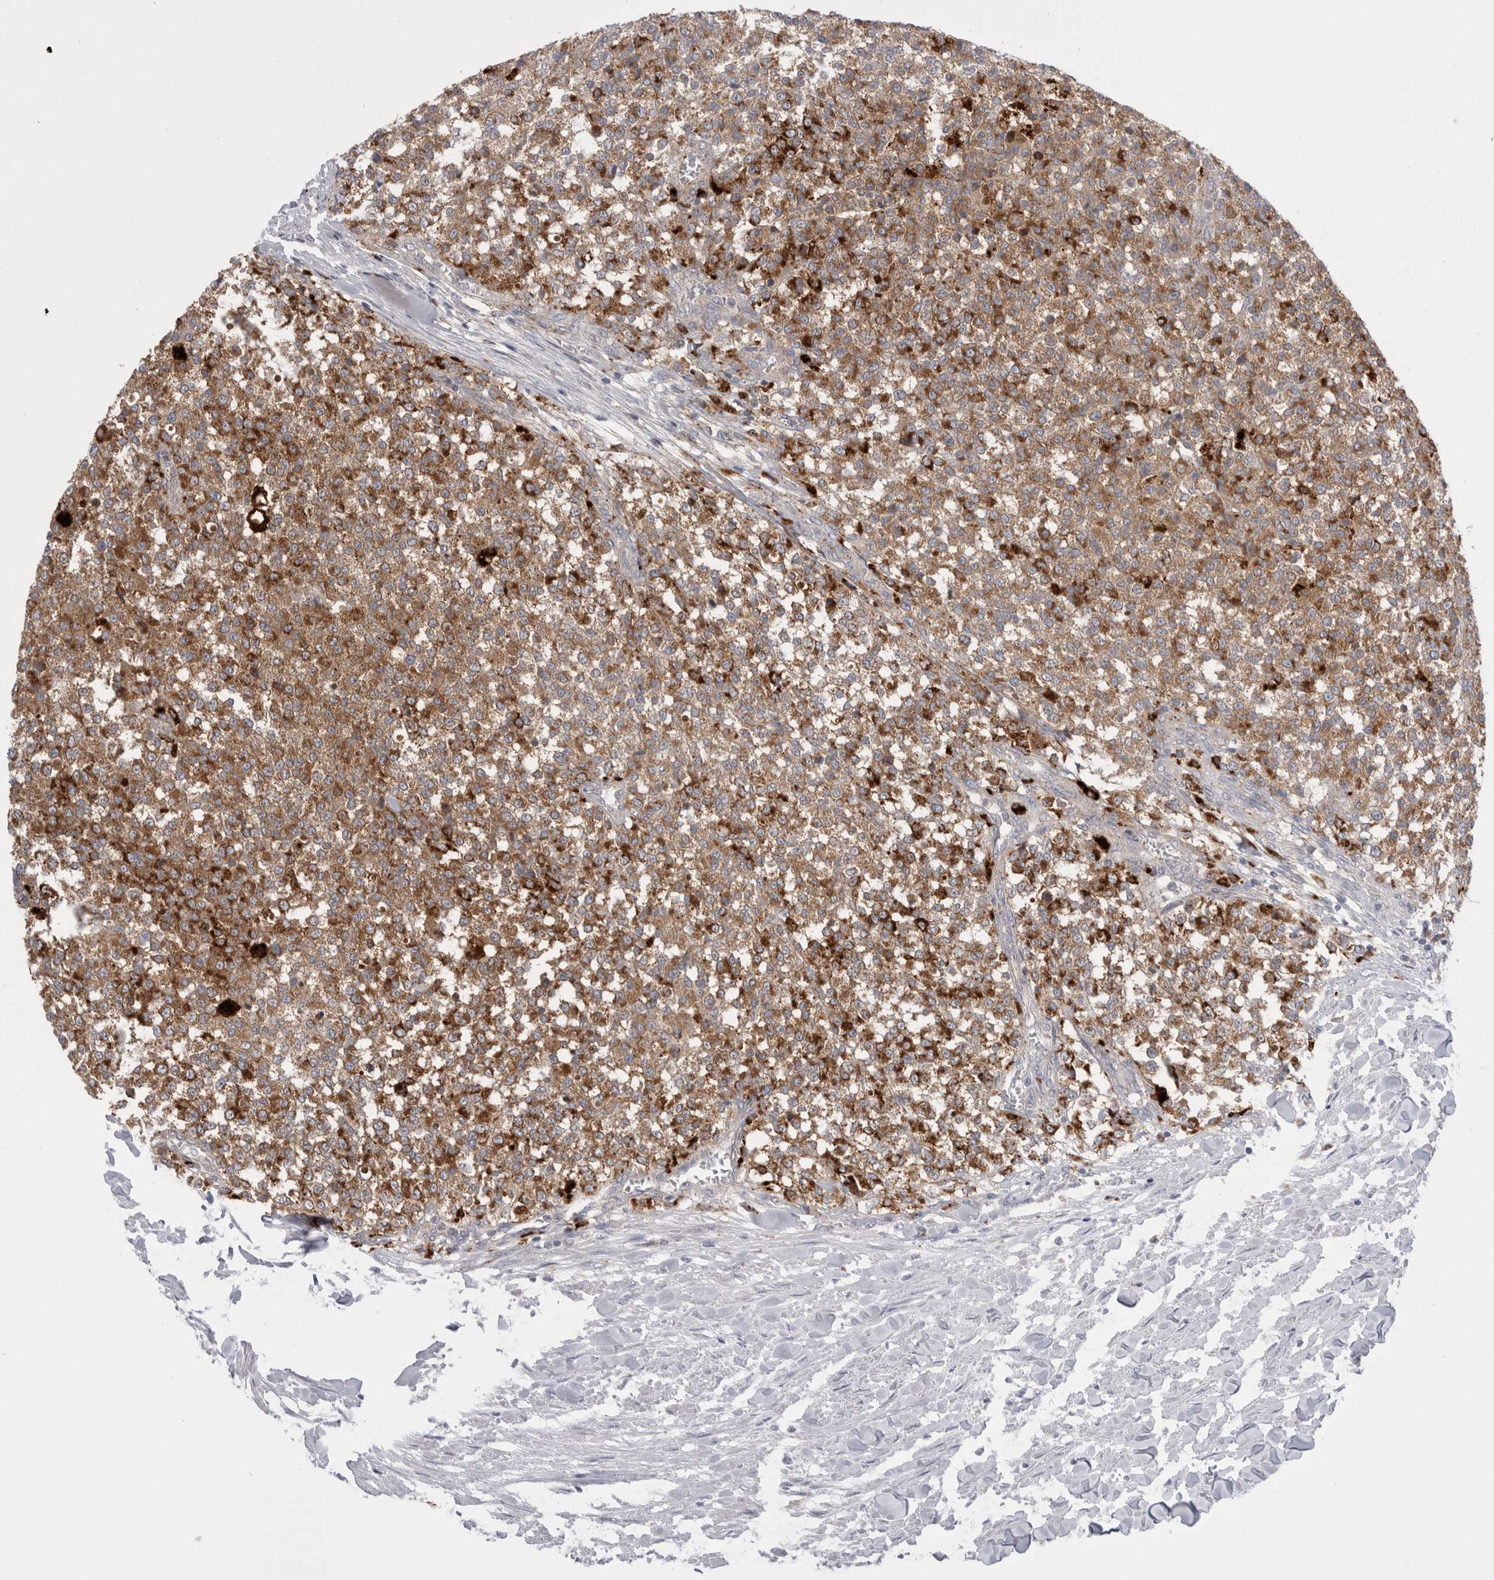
{"staining": {"intensity": "moderate", "quantity": ">75%", "location": "cytoplasmic/membranous"}, "tissue": "testis cancer", "cell_type": "Tumor cells", "image_type": "cancer", "snomed": [{"axis": "morphology", "description": "Seminoma, NOS"}, {"axis": "topography", "description": "Testis"}], "caption": "Protein analysis of seminoma (testis) tissue reveals moderate cytoplasmic/membranous staining in about >75% of tumor cells.", "gene": "EPDR1", "patient": {"sex": "male", "age": 59}}